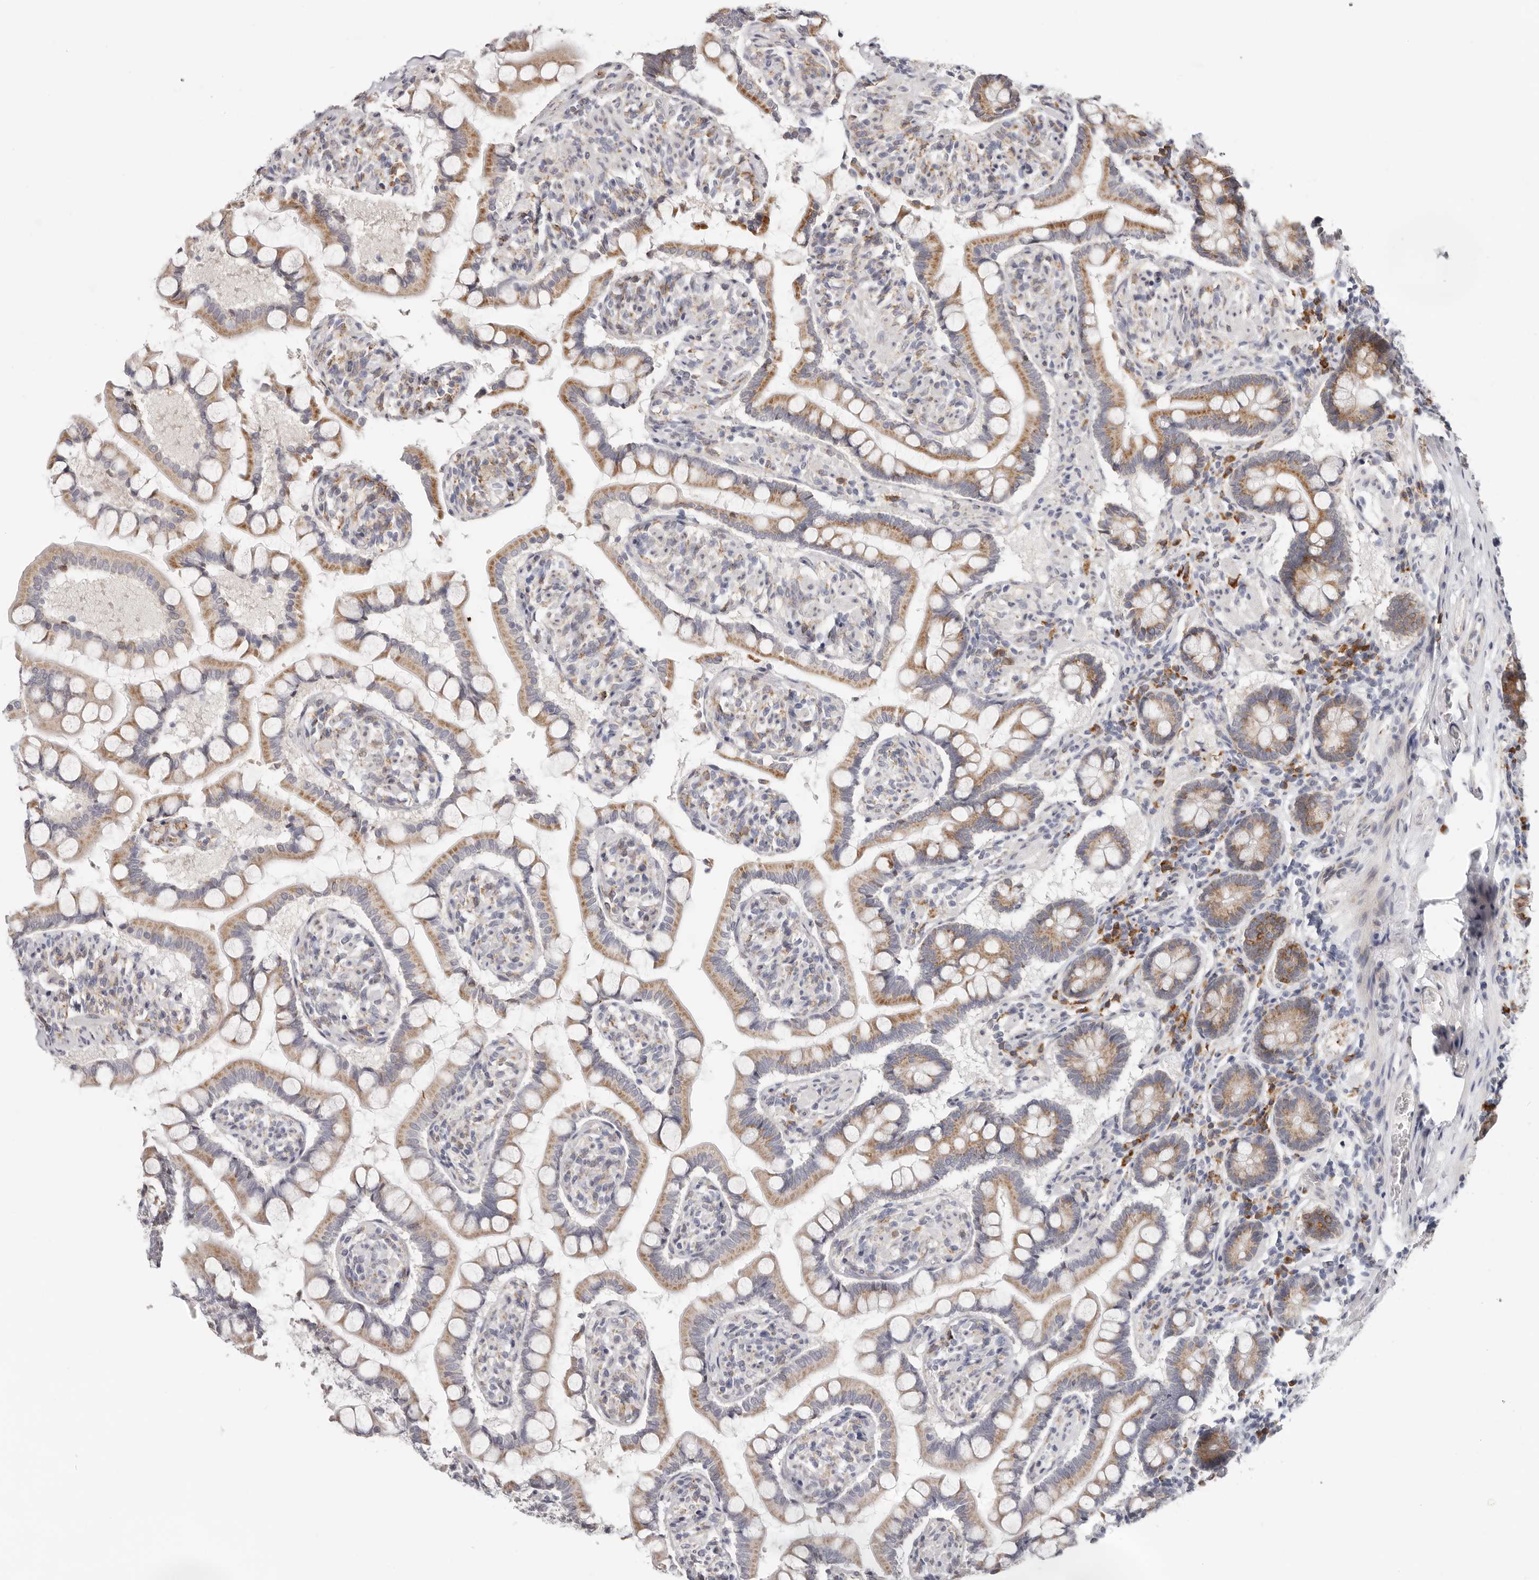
{"staining": {"intensity": "moderate", "quantity": ">75%", "location": "cytoplasmic/membranous"}, "tissue": "small intestine", "cell_type": "Glandular cells", "image_type": "normal", "snomed": [{"axis": "morphology", "description": "Normal tissue, NOS"}, {"axis": "topography", "description": "Small intestine"}], "caption": "This histopathology image shows immunohistochemistry (IHC) staining of benign small intestine, with medium moderate cytoplasmic/membranous expression in approximately >75% of glandular cells.", "gene": "IL32", "patient": {"sex": "male", "age": 41}}